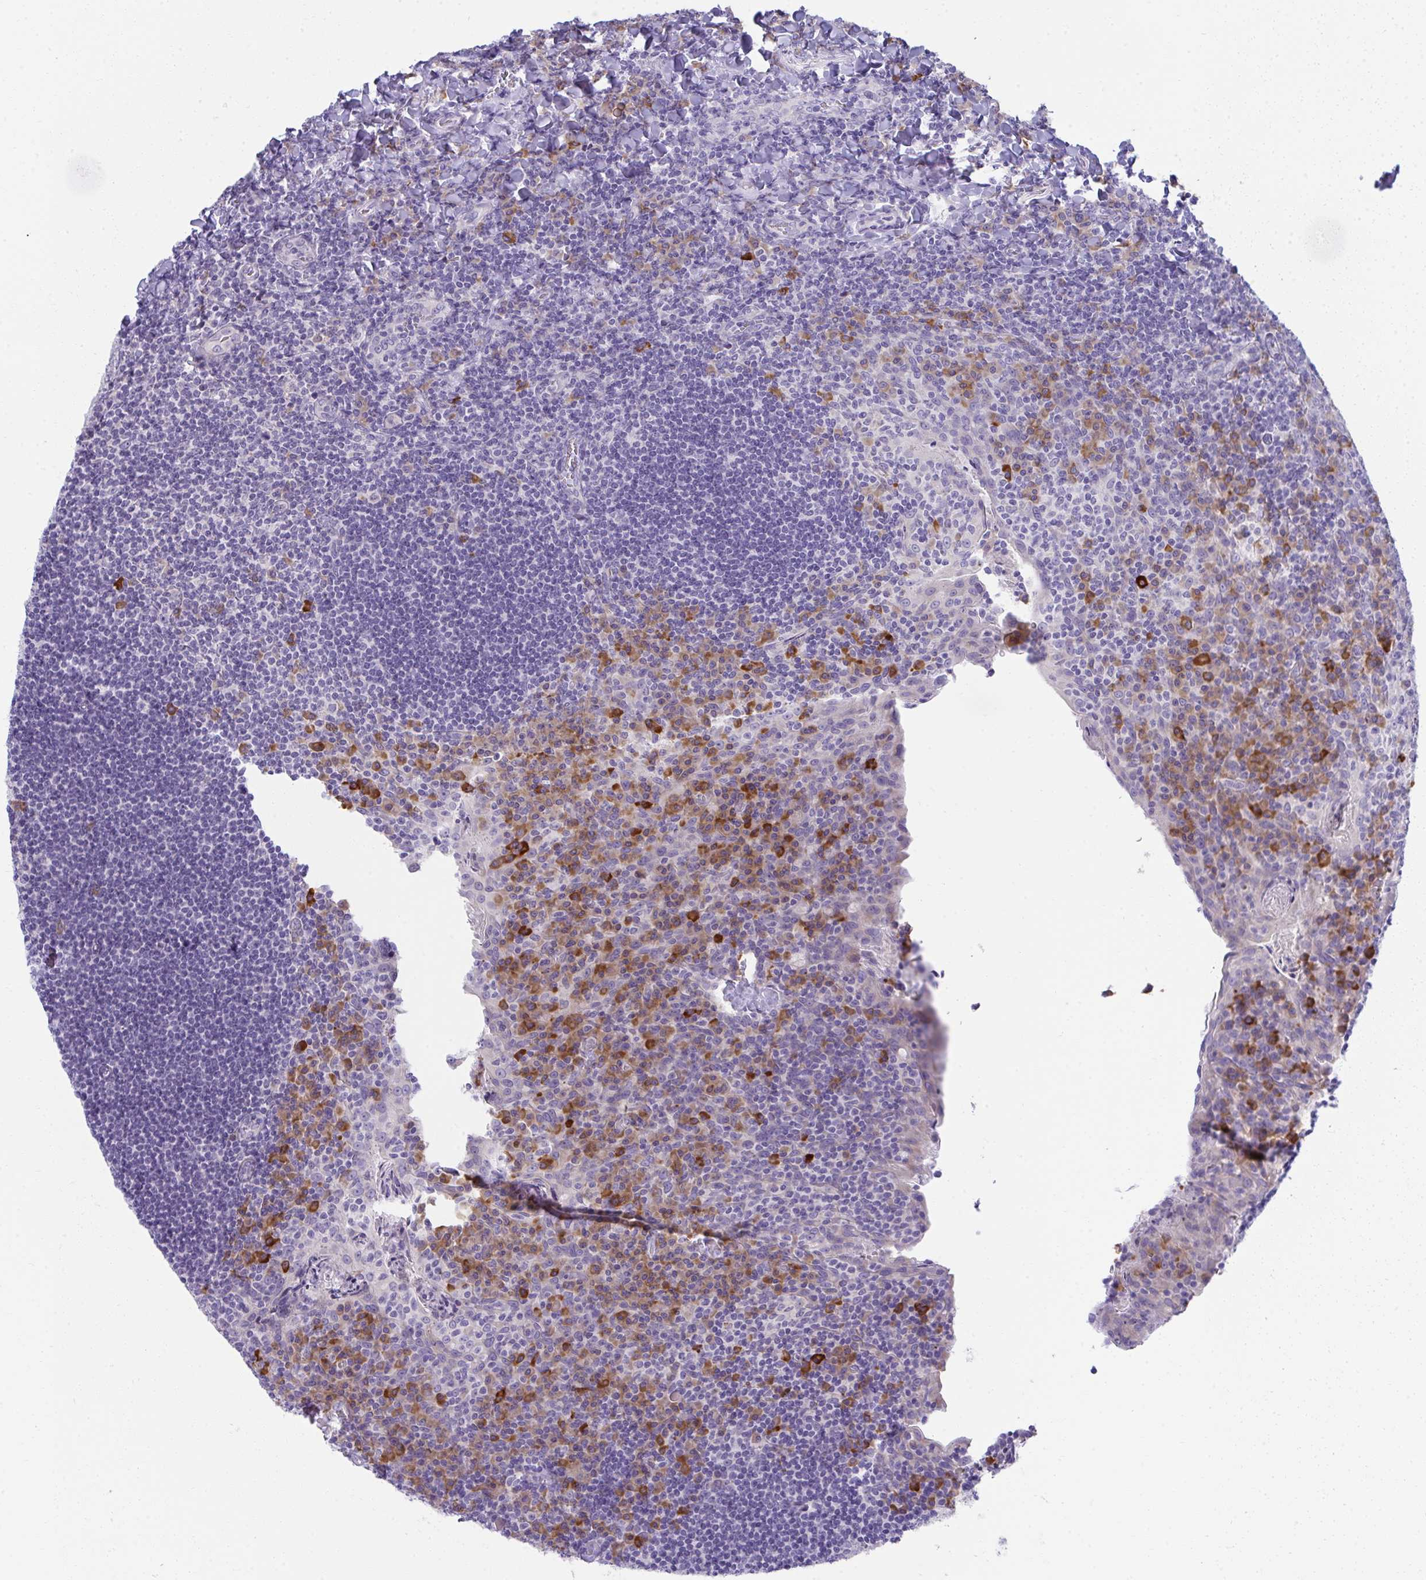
{"staining": {"intensity": "negative", "quantity": "none", "location": "none"}, "tissue": "tonsil", "cell_type": "Germinal center cells", "image_type": "normal", "snomed": [{"axis": "morphology", "description": "Normal tissue, NOS"}, {"axis": "topography", "description": "Tonsil"}], "caption": "A photomicrograph of human tonsil is negative for staining in germinal center cells.", "gene": "FASLG", "patient": {"sex": "male", "age": 17}}